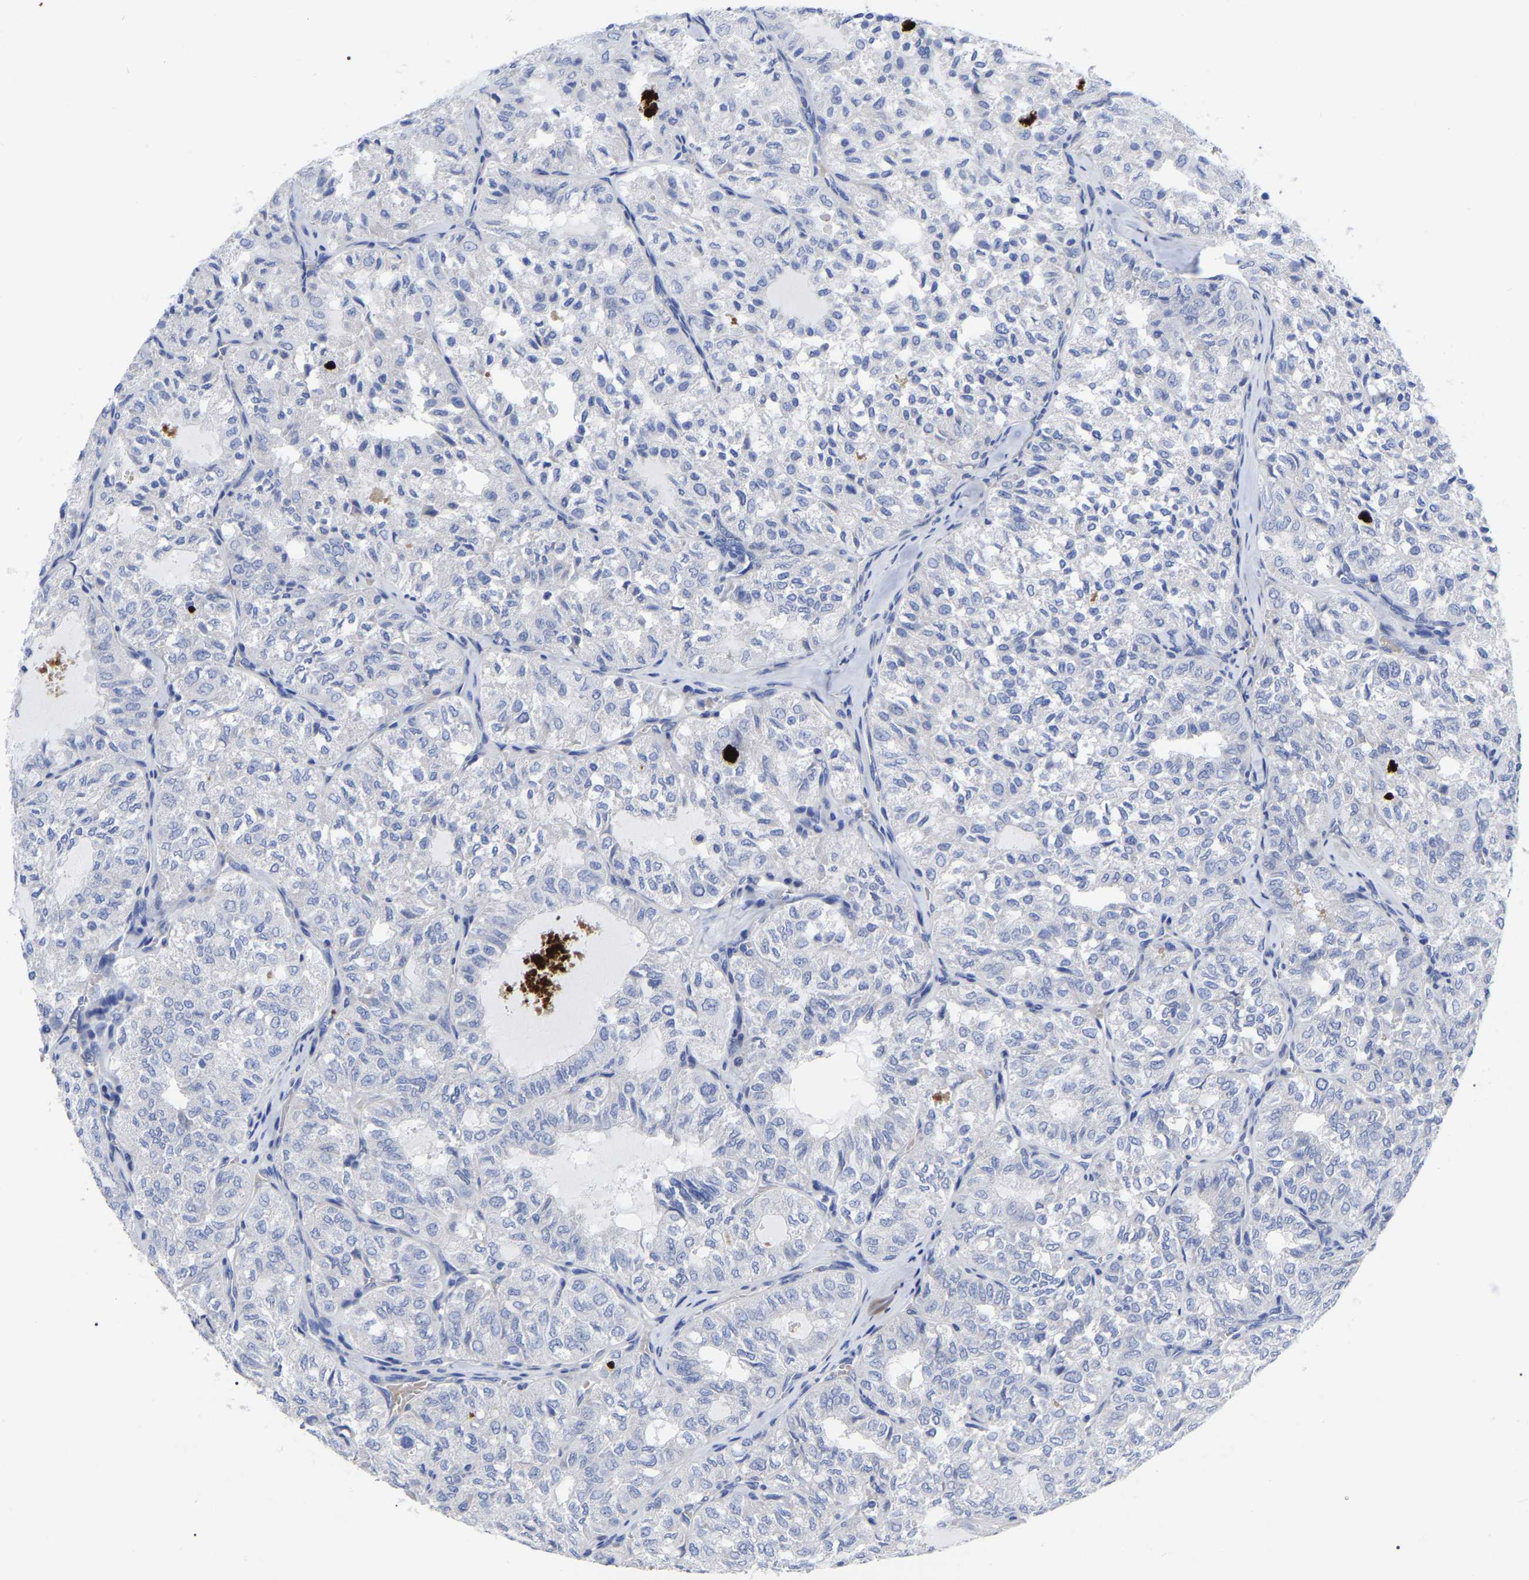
{"staining": {"intensity": "negative", "quantity": "none", "location": "none"}, "tissue": "thyroid cancer", "cell_type": "Tumor cells", "image_type": "cancer", "snomed": [{"axis": "morphology", "description": "Follicular adenoma carcinoma, NOS"}, {"axis": "topography", "description": "Thyroid gland"}], "caption": "This micrograph is of follicular adenoma carcinoma (thyroid) stained with immunohistochemistry to label a protein in brown with the nuclei are counter-stained blue. There is no positivity in tumor cells. (DAB immunohistochemistry (IHC), high magnification).", "gene": "GDF3", "patient": {"sex": "male", "age": 75}}